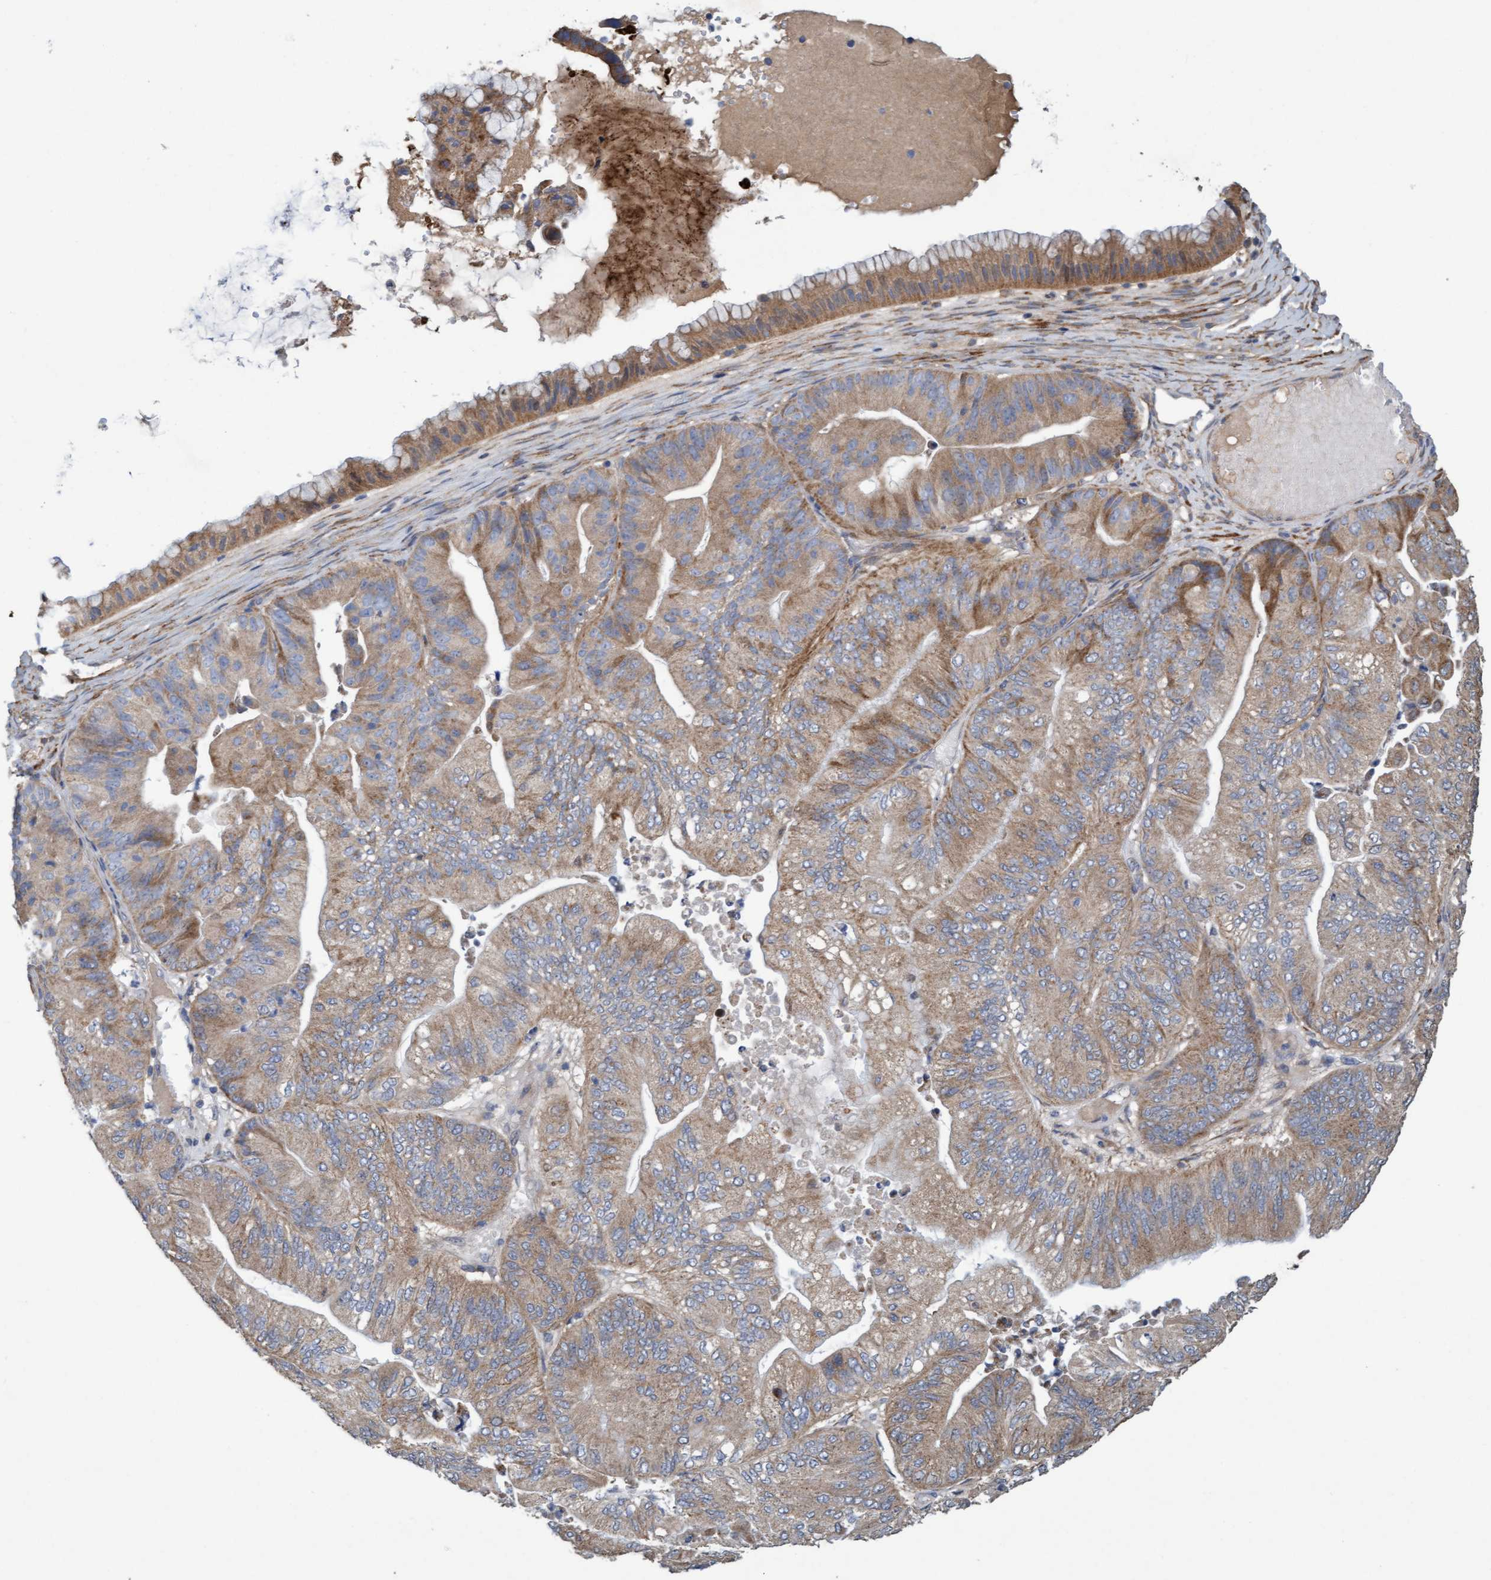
{"staining": {"intensity": "moderate", "quantity": "25%-75%", "location": "cytoplasmic/membranous"}, "tissue": "ovarian cancer", "cell_type": "Tumor cells", "image_type": "cancer", "snomed": [{"axis": "morphology", "description": "Cystadenocarcinoma, mucinous, NOS"}, {"axis": "topography", "description": "Ovary"}], "caption": "This image displays IHC staining of human mucinous cystadenocarcinoma (ovarian), with medium moderate cytoplasmic/membranous positivity in approximately 25%-75% of tumor cells.", "gene": "DDHD2", "patient": {"sex": "female", "age": 61}}